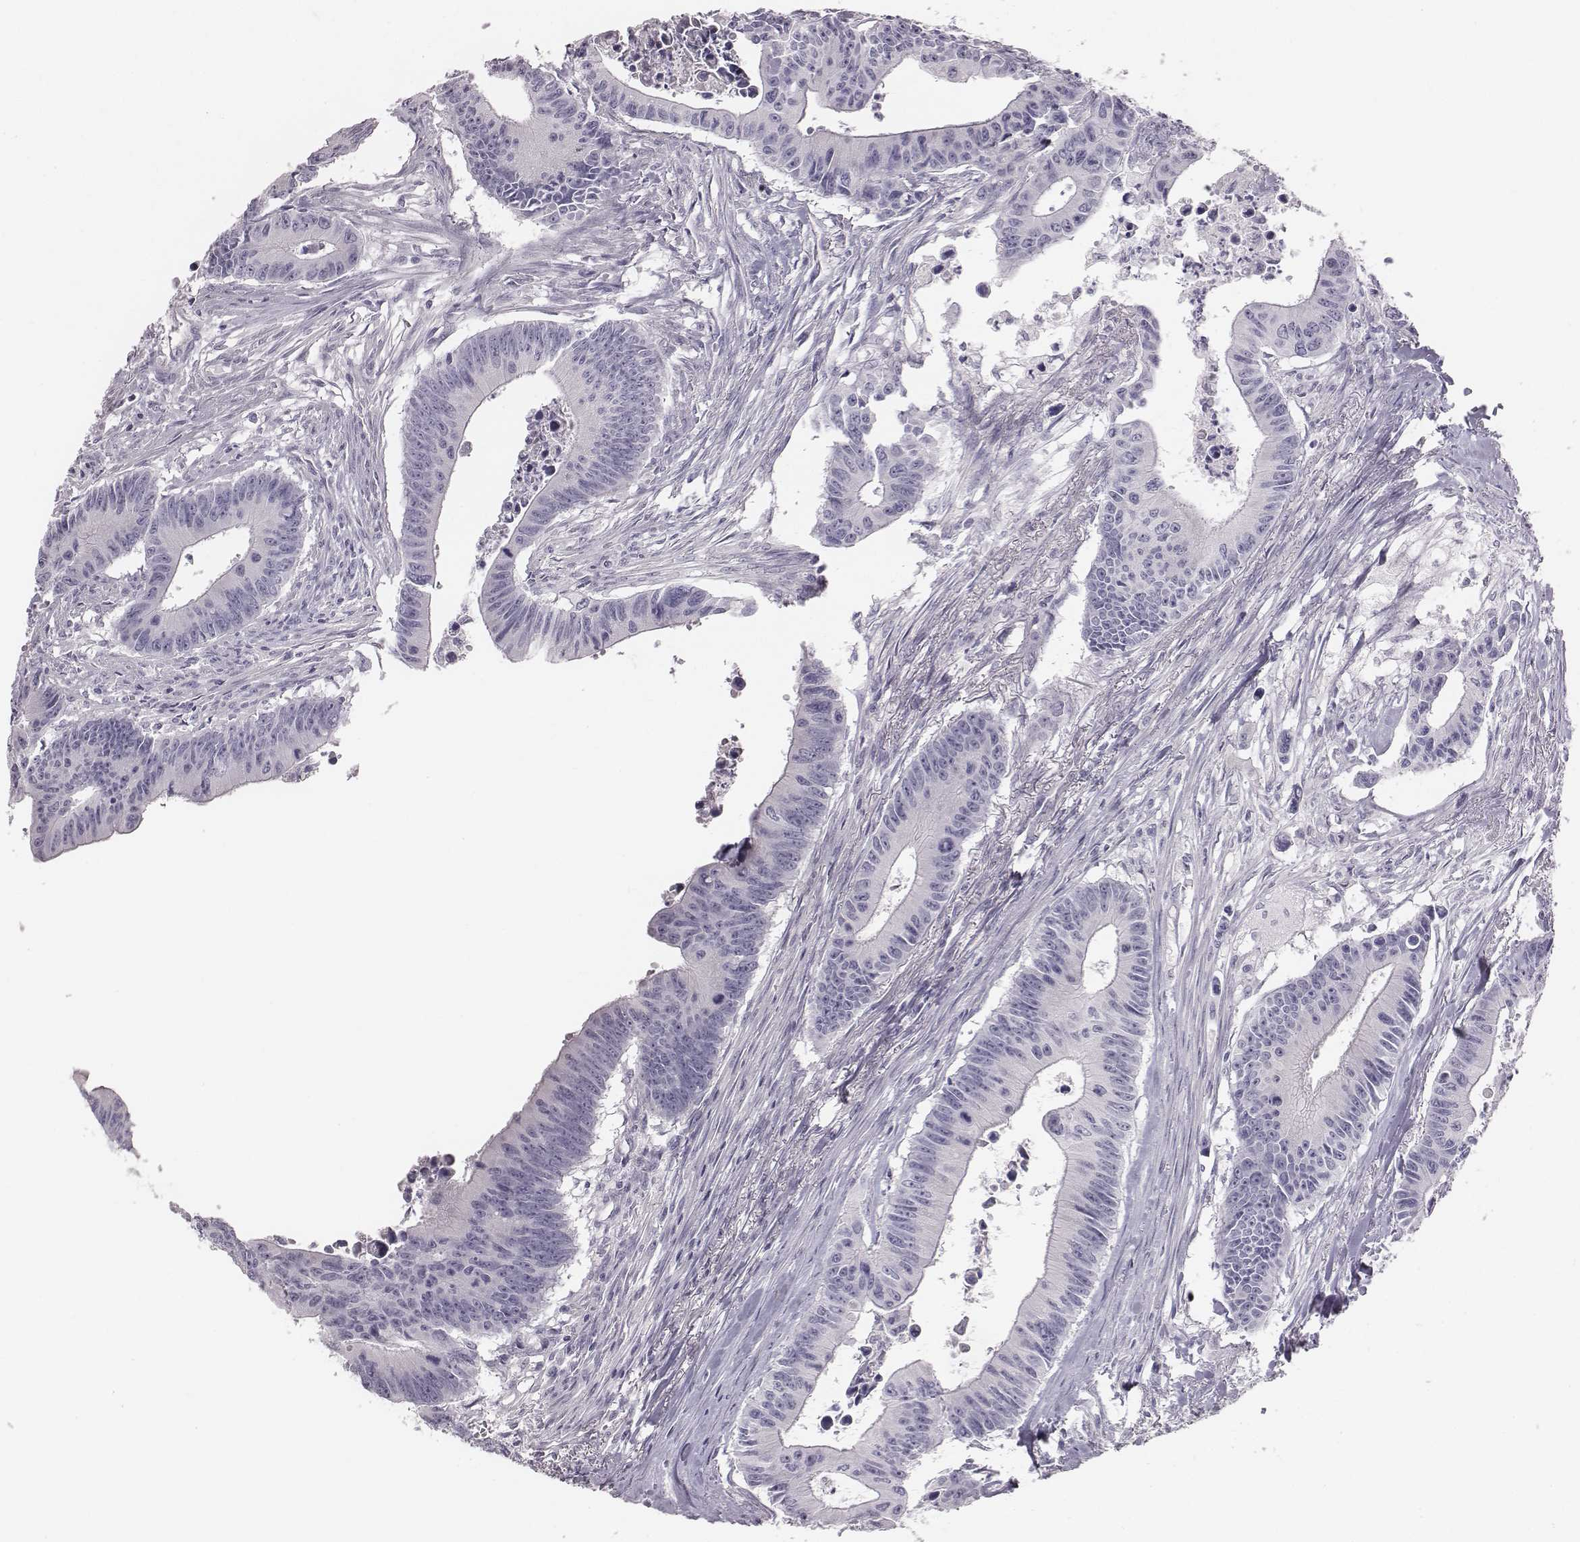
{"staining": {"intensity": "negative", "quantity": "none", "location": "none"}, "tissue": "colorectal cancer", "cell_type": "Tumor cells", "image_type": "cancer", "snomed": [{"axis": "morphology", "description": "Adenocarcinoma, NOS"}, {"axis": "topography", "description": "Colon"}], "caption": "Photomicrograph shows no protein positivity in tumor cells of colorectal cancer (adenocarcinoma) tissue.", "gene": "C6orf58", "patient": {"sex": "female", "age": 87}}